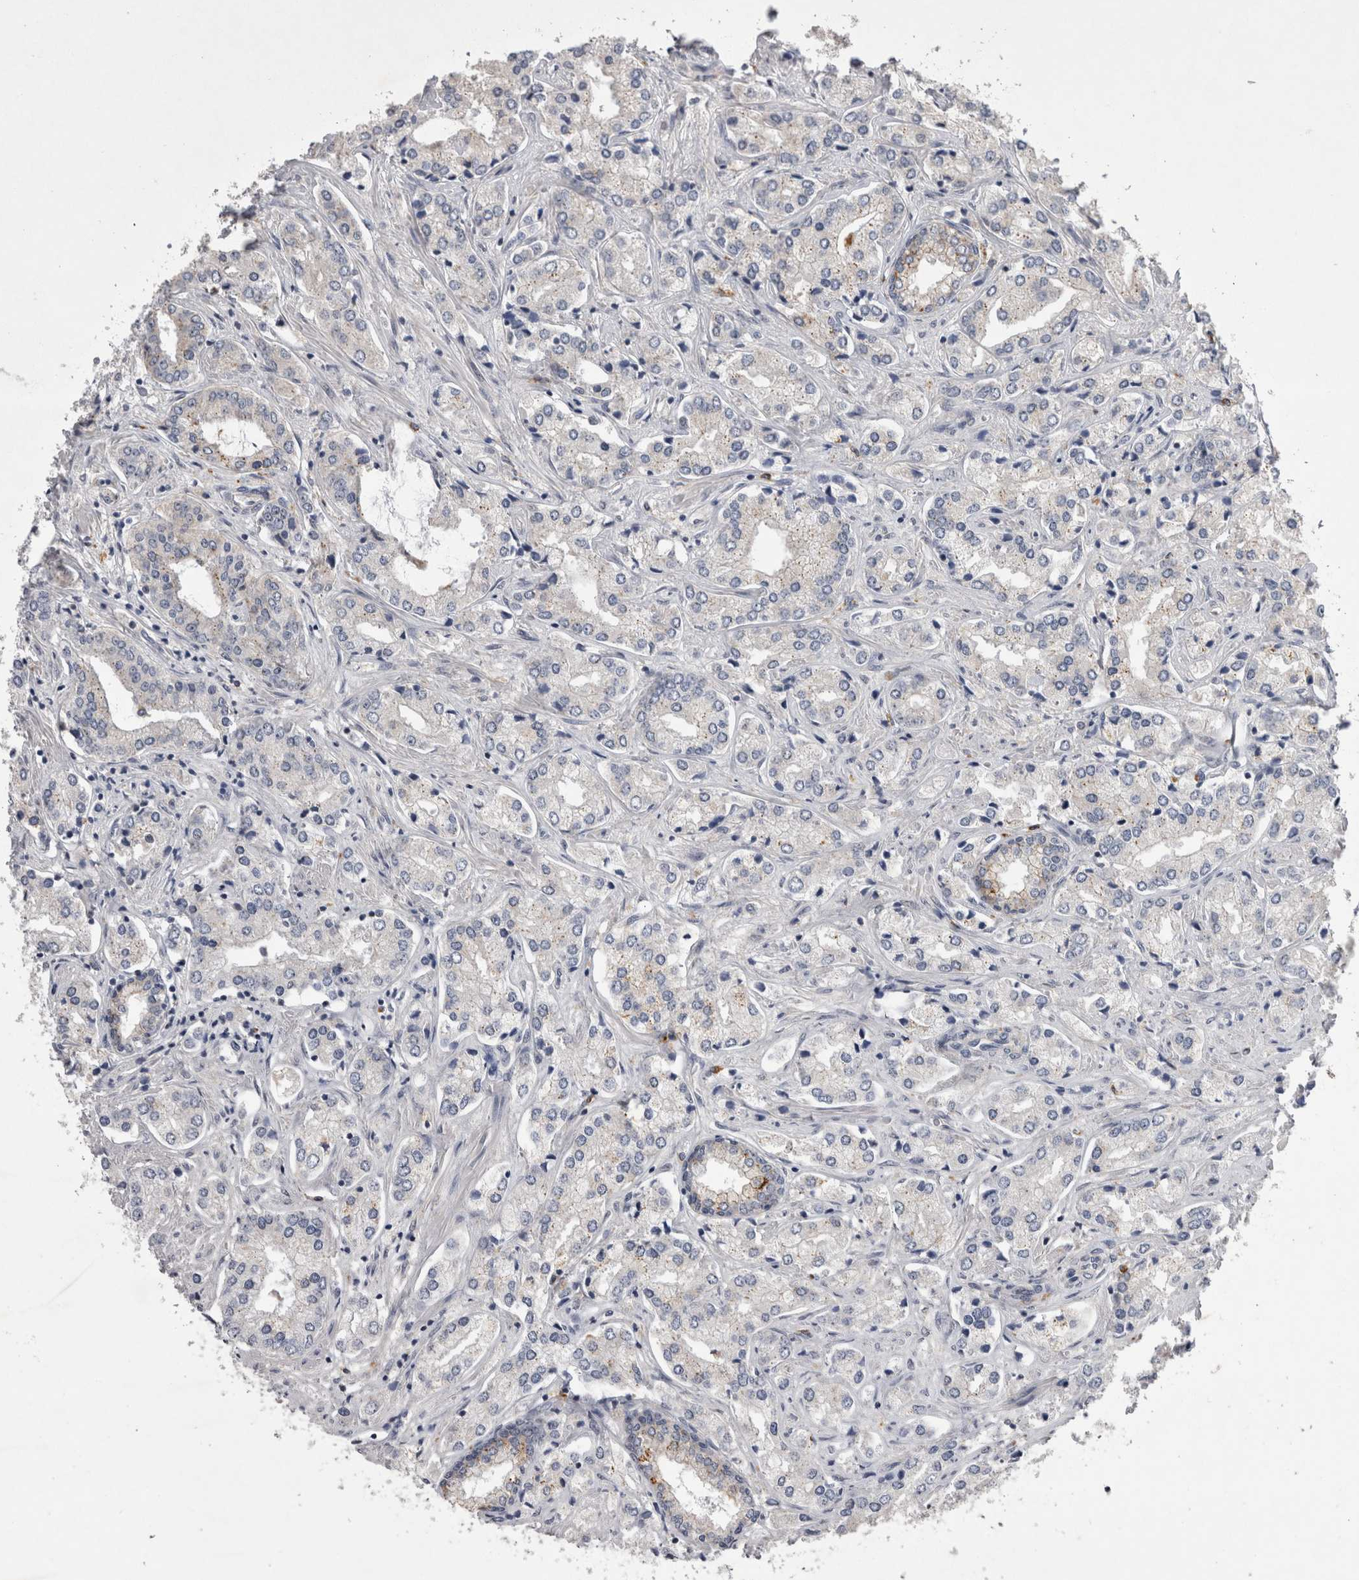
{"staining": {"intensity": "negative", "quantity": "none", "location": "none"}, "tissue": "prostate cancer", "cell_type": "Tumor cells", "image_type": "cancer", "snomed": [{"axis": "morphology", "description": "Adenocarcinoma, High grade"}, {"axis": "topography", "description": "Prostate"}], "caption": "This is a histopathology image of IHC staining of prostate adenocarcinoma (high-grade), which shows no staining in tumor cells. (Stains: DAB IHC with hematoxylin counter stain, Microscopy: brightfield microscopy at high magnification).", "gene": "CTBS", "patient": {"sex": "male", "age": 66}}